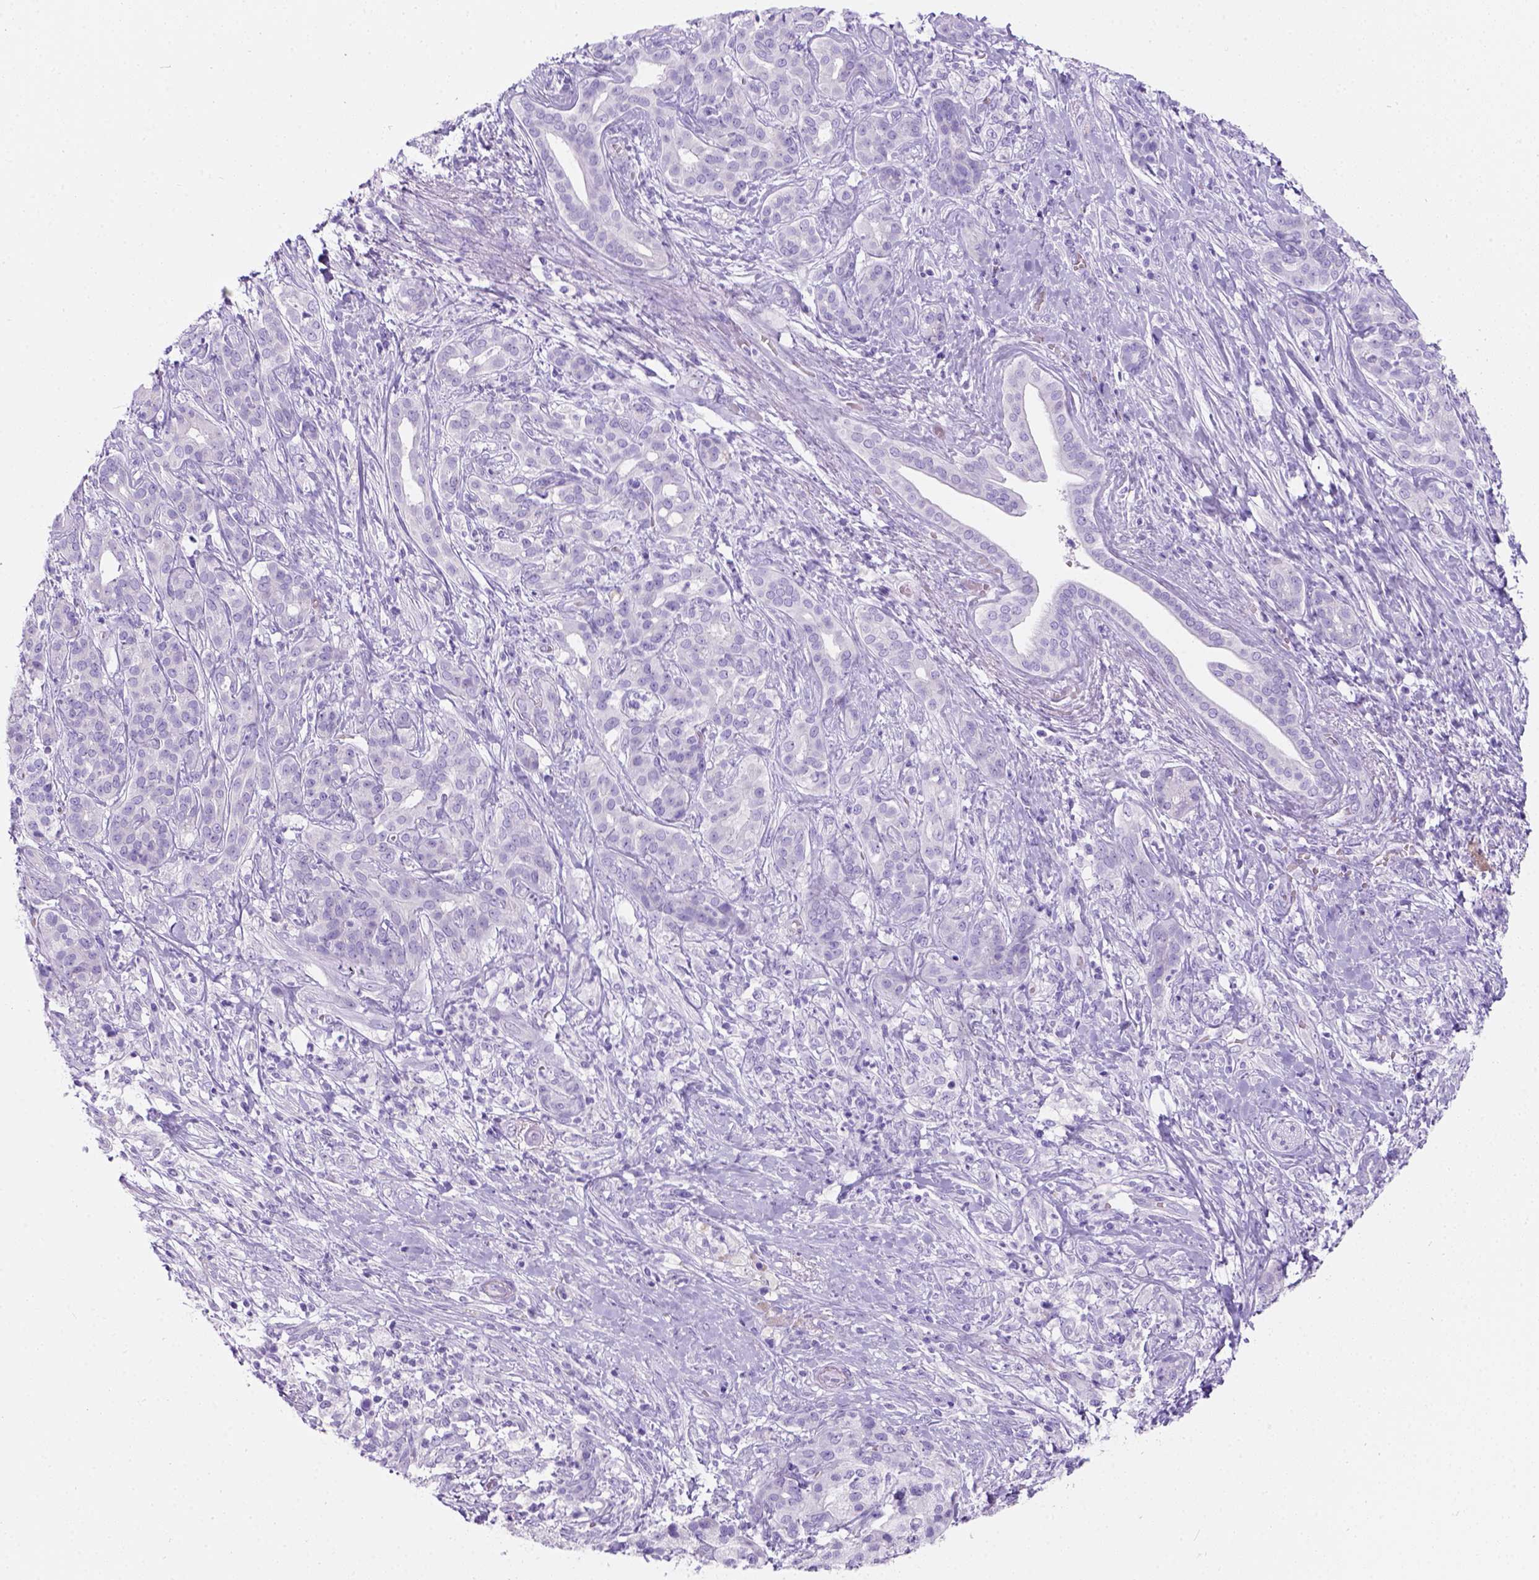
{"staining": {"intensity": "negative", "quantity": "none", "location": "none"}, "tissue": "pancreatic cancer", "cell_type": "Tumor cells", "image_type": "cancer", "snomed": [{"axis": "morphology", "description": "Normal tissue, NOS"}, {"axis": "morphology", "description": "Inflammation, NOS"}, {"axis": "morphology", "description": "Adenocarcinoma, NOS"}, {"axis": "topography", "description": "Pancreas"}], "caption": "A histopathology image of human pancreatic cancer (adenocarcinoma) is negative for staining in tumor cells.", "gene": "C7orf57", "patient": {"sex": "male", "age": 57}}